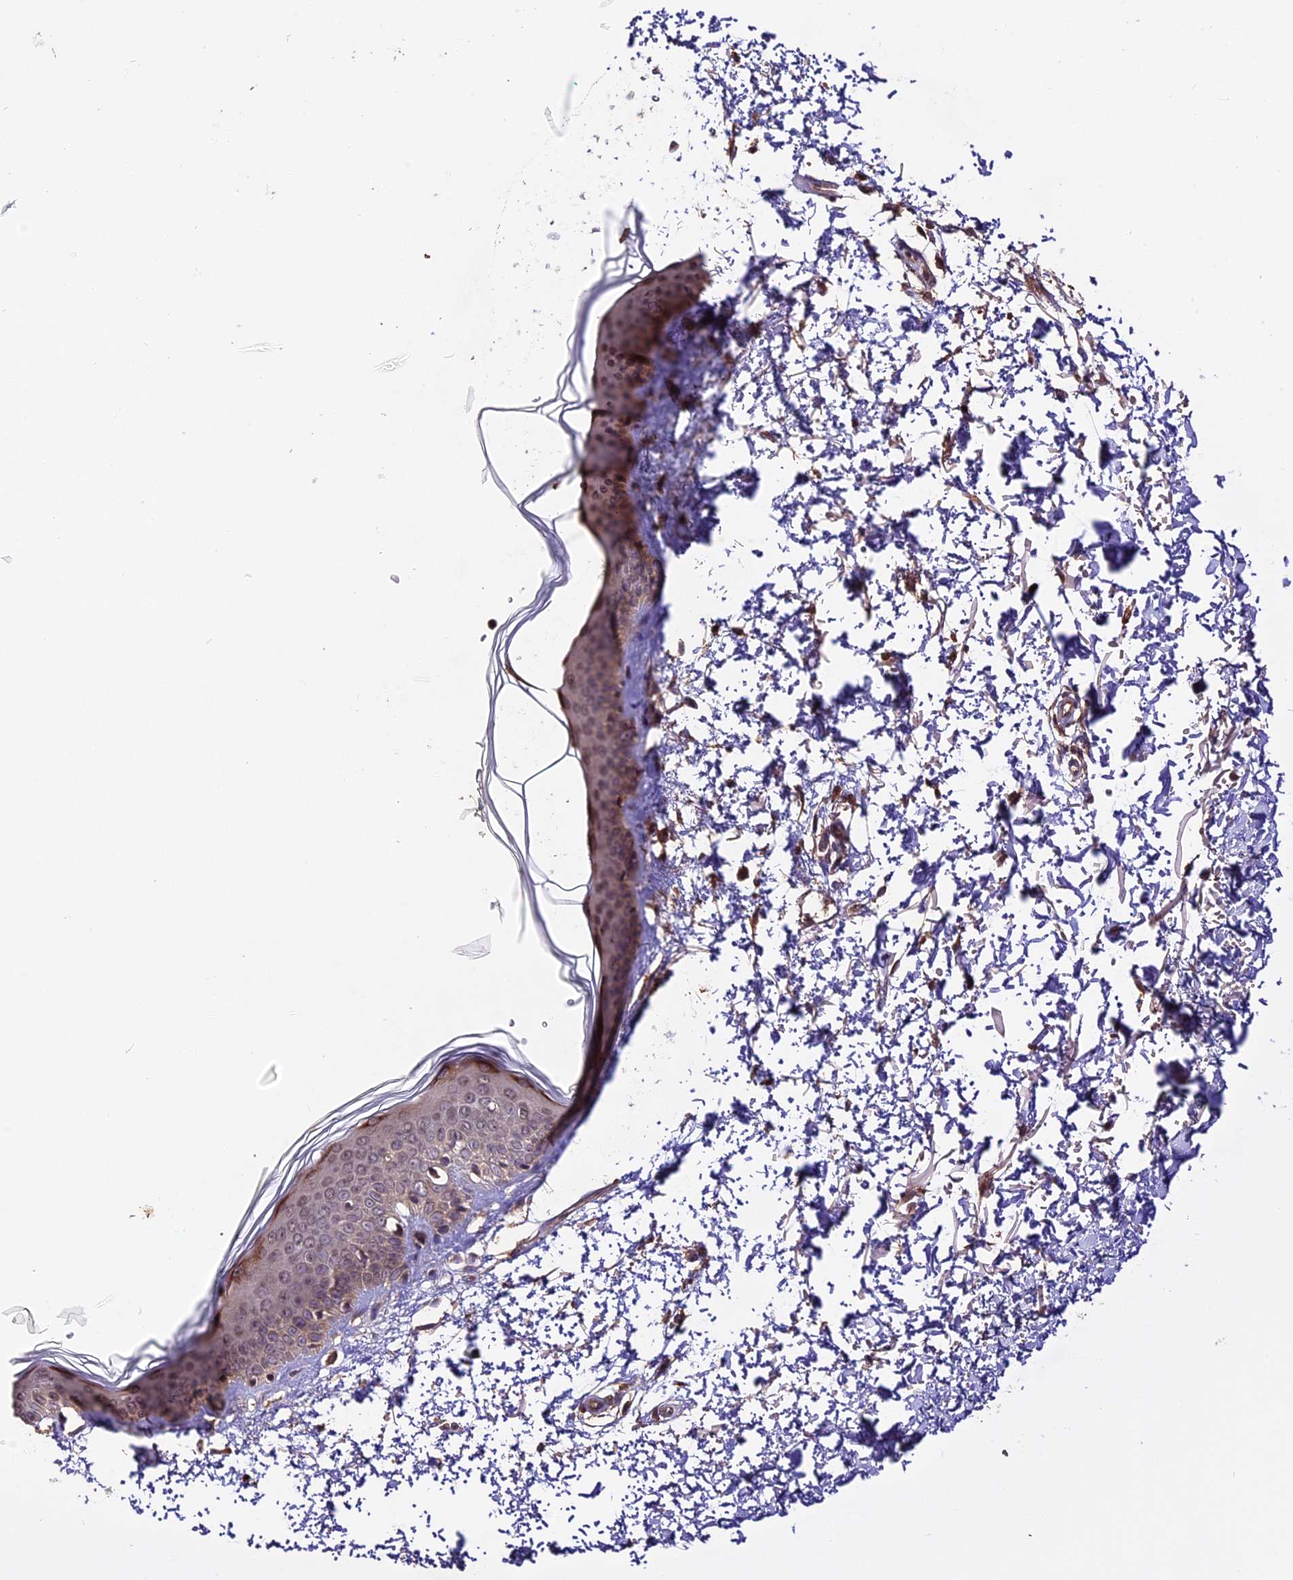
{"staining": {"intensity": "moderate", "quantity": ">75%", "location": "cytoplasmic/membranous,nuclear"}, "tissue": "skin", "cell_type": "Fibroblasts", "image_type": "normal", "snomed": [{"axis": "morphology", "description": "Normal tissue, NOS"}, {"axis": "topography", "description": "Skin"}], "caption": "Moderate cytoplasmic/membranous,nuclear positivity for a protein is identified in about >75% of fibroblasts of unremarkable skin using IHC.", "gene": "TRMT1", "patient": {"sex": "male", "age": 66}}